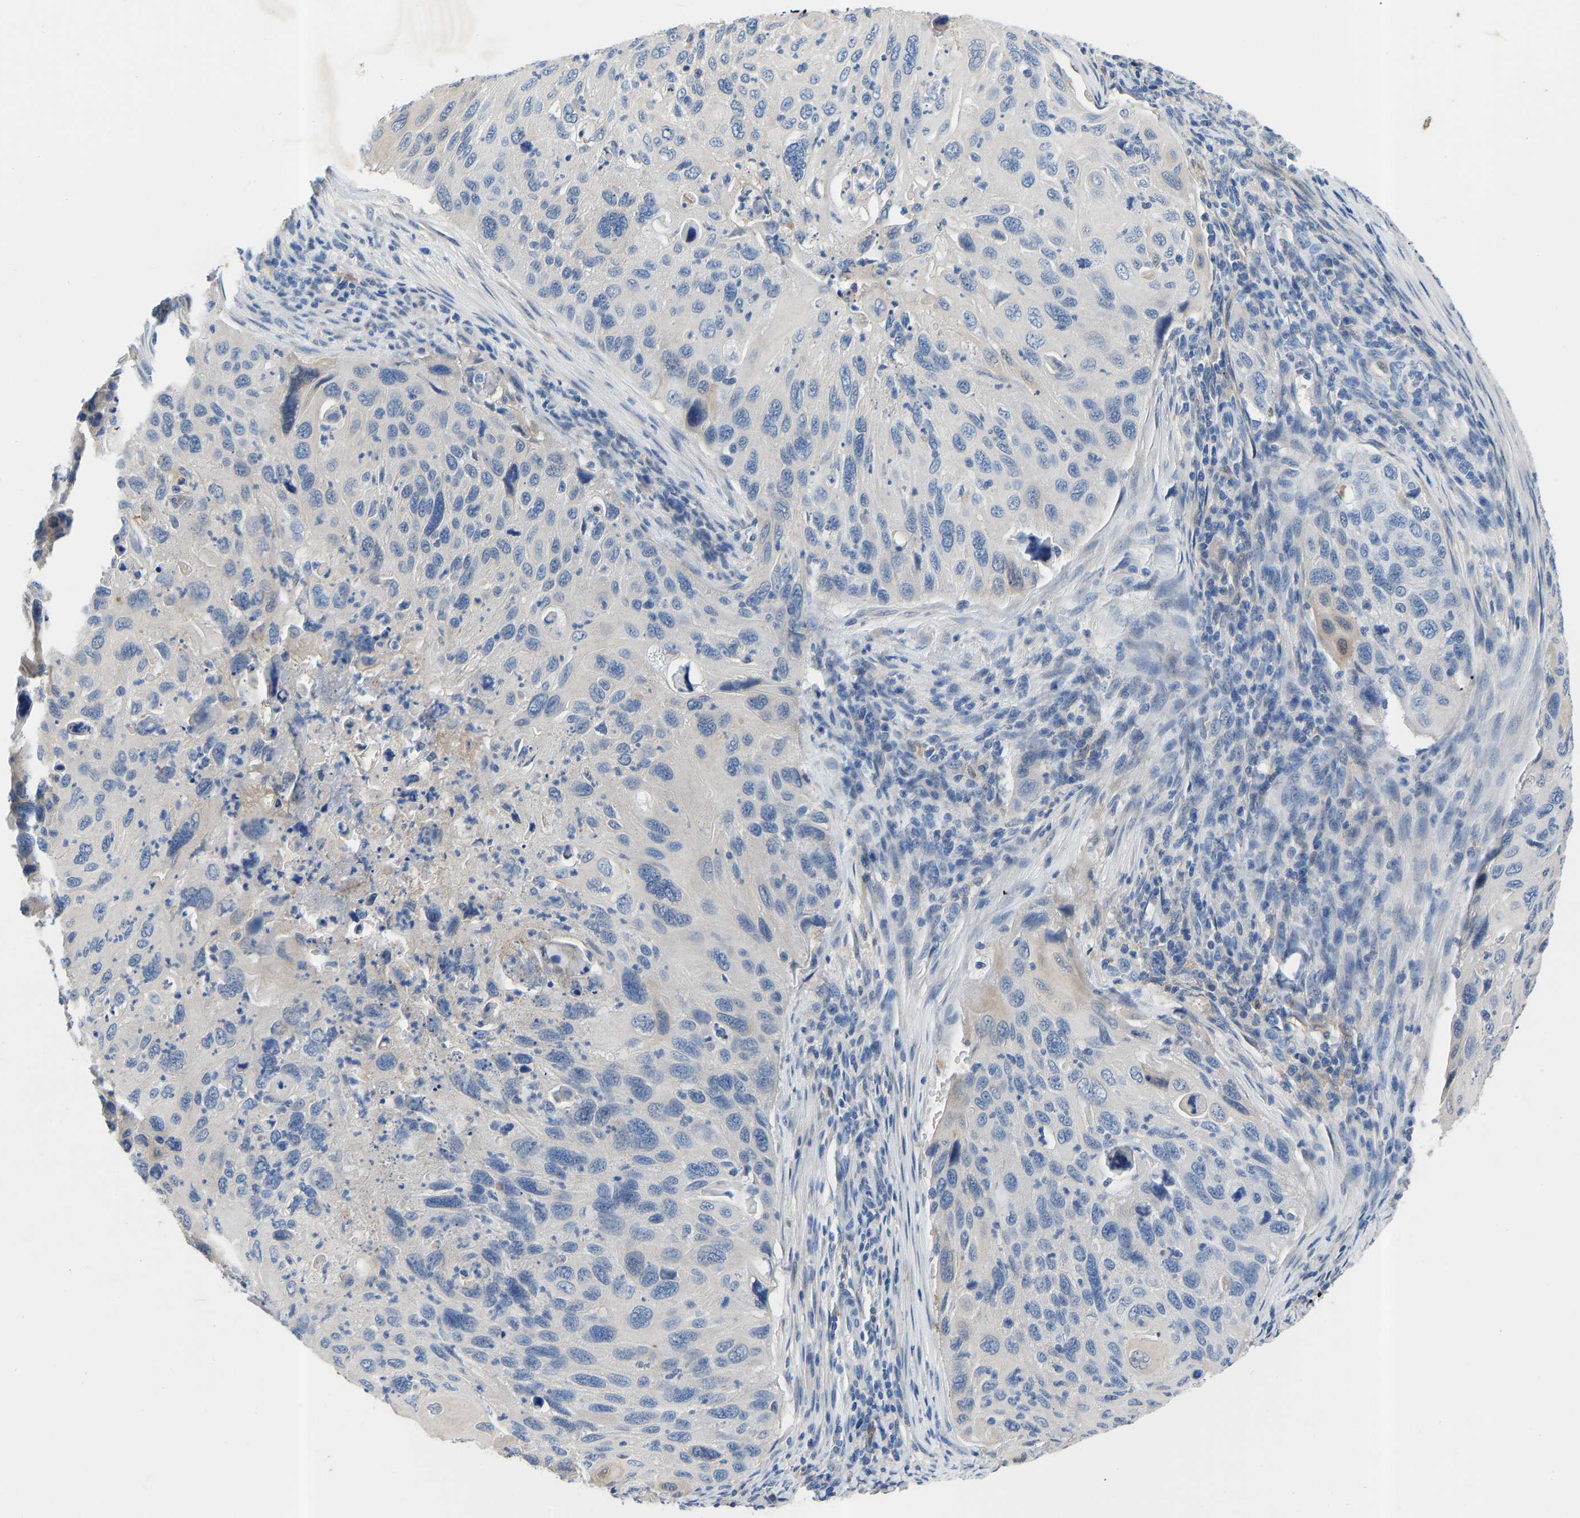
{"staining": {"intensity": "negative", "quantity": "none", "location": "none"}, "tissue": "cervical cancer", "cell_type": "Tumor cells", "image_type": "cancer", "snomed": [{"axis": "morphology", "description": "Squamous cell carcinoma, NOS"}, {"axis": "topography", "description": "Cervix"}], "caption": "This is a histopathology image of immunohistochemistry staining of cervical cancer (squamous cell carcinoma), which shows no expression in tumor cells.", "gene": "RBP1", "patient": {"sex": "female", "age": 70}}